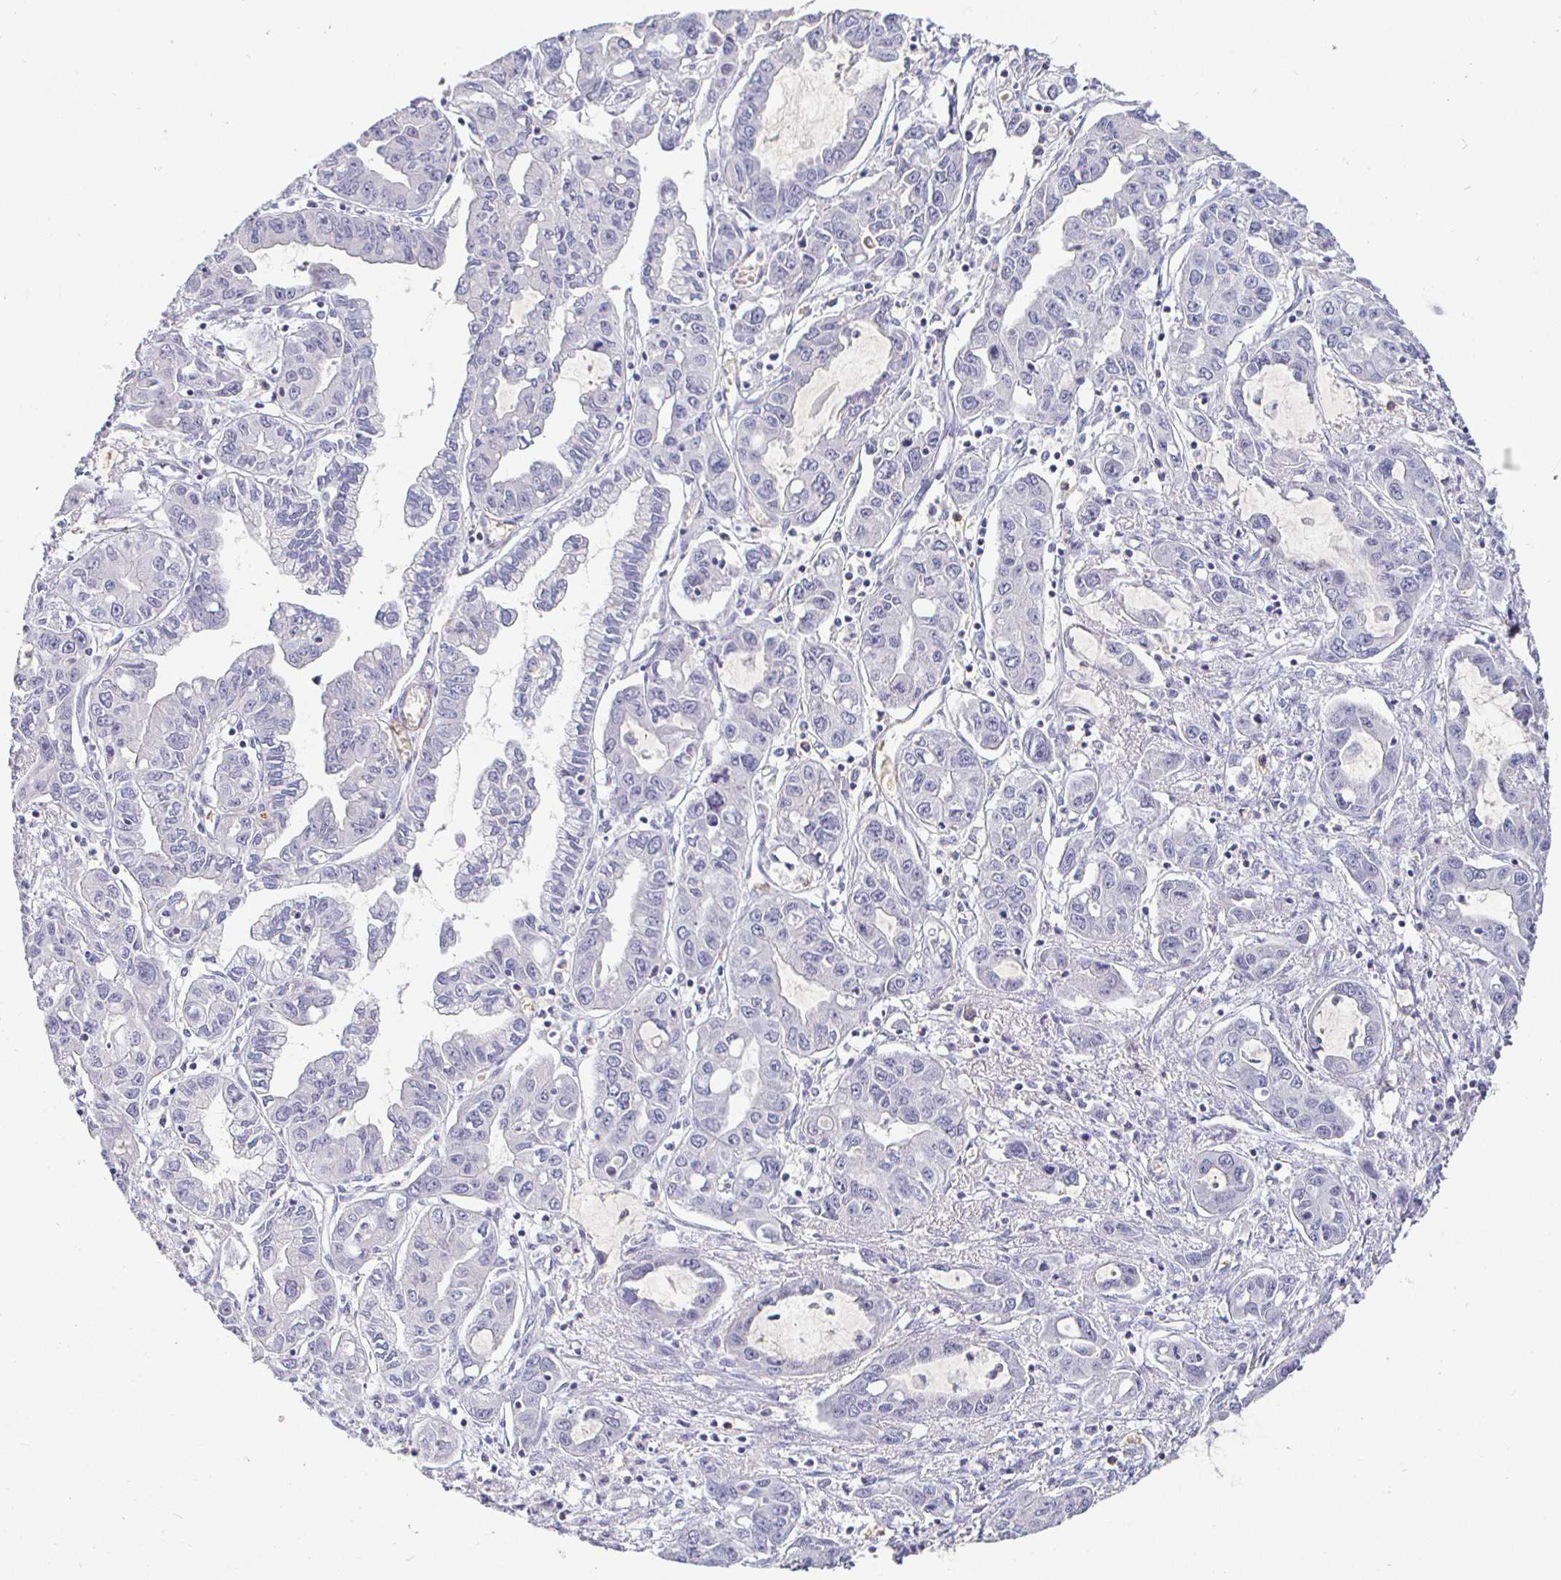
{"staining": {"intensity": "negative", "quantity": "none", "location": "none"}, "tissue": "liver cancer", "cell_type": "Tumor cells", "image_type": "cancer", "snomed": [{"axis": "morphology", "description": "Cholangiocarcinoma"}, {"axis": "topography", "description": "Liver"}], "caption": "The immunohistochemistry (IHC) histopathology image has no significant staining in tumor cells of cholangiocarcinoma (liver) tissue.", "gene": "SIRPA", "patient": {"sex": "male", "age": 58}}